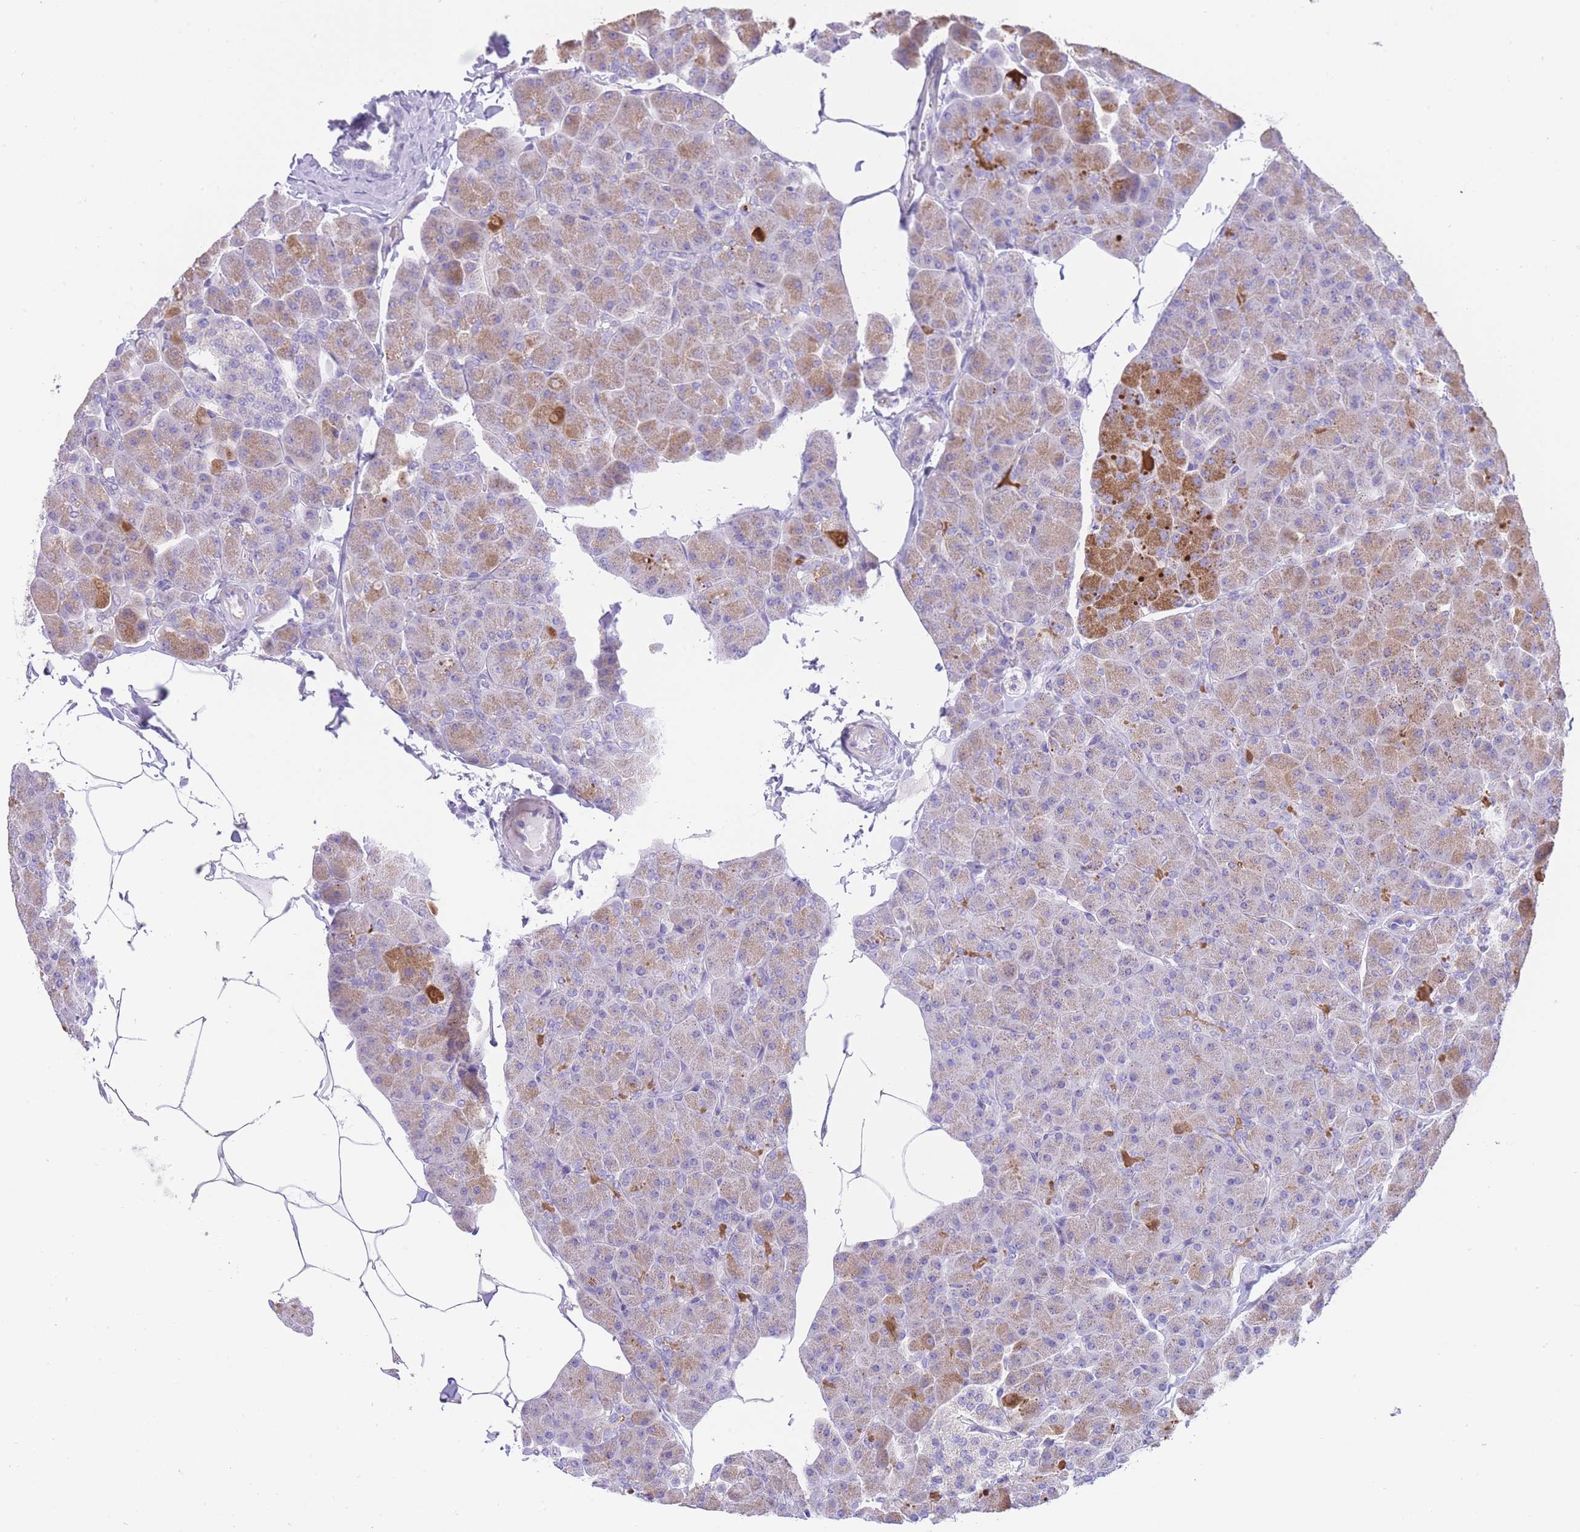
{"staining": {"intensity": "moderate", "quantity": "25%-75%", "location": "cytoplasmic/membranous"}, "tissue": "pancreas", "cell_type": "Exocrine glandular cells", "image_type": "normal", "snomed": [{"axis": "morphology", "description": "Normal tissue, NOS"}, {"axis": "topography", "description": "Pancreas"}], "caption": "Immunohistochemical staining of normal human pancreas displays moderate cytoplasmic/membranous protein positivity in approximately 25%-75% of exocrine glandular cells.", "gene": "QTRT1", "patient": {"sex": "male", "age": 35}}